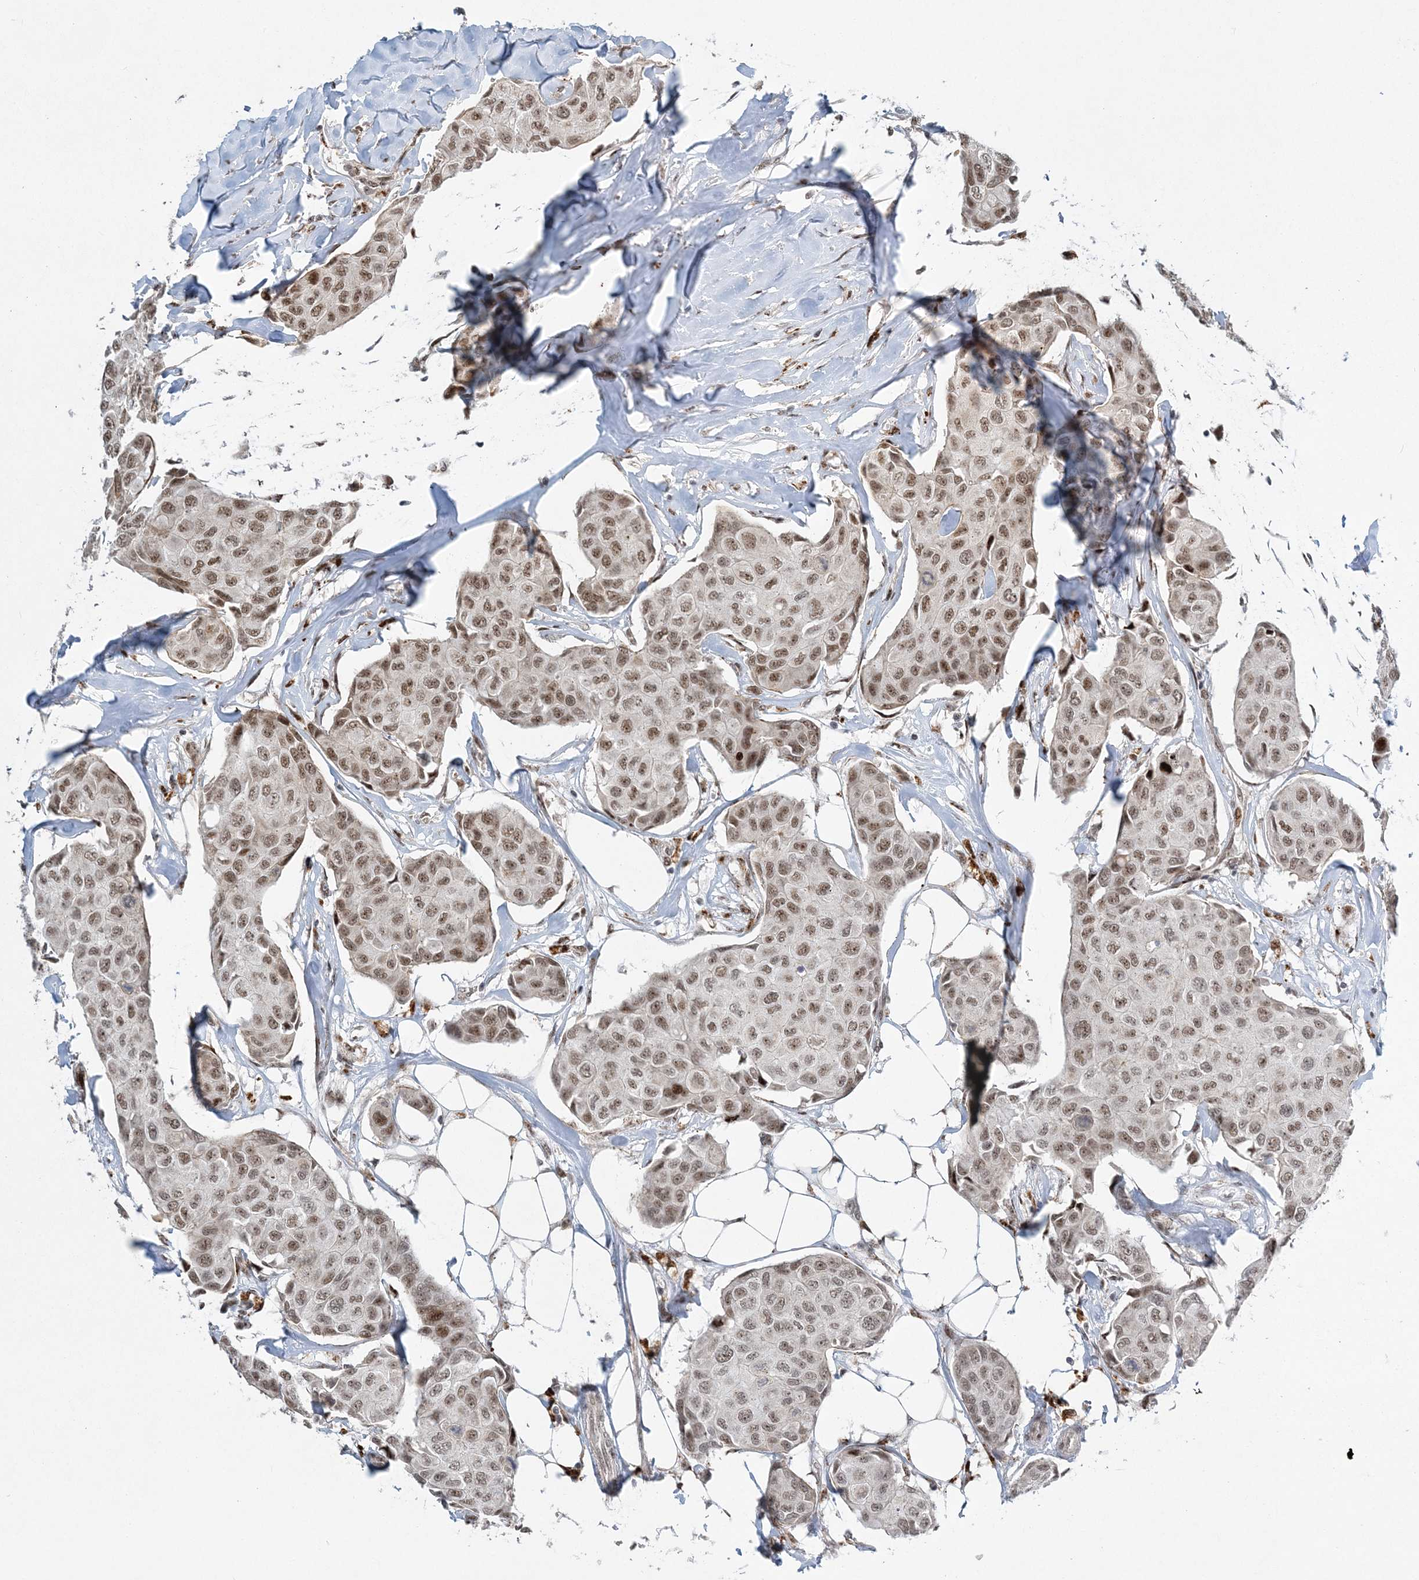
{"staining": {"intensity": "moderate", "quantity": ">75%", "location": "nuclear"}, "tissue": "breast cancer", "cell_type": "Tumor cells", "image_type": "cancer", "snomed": [{"axis": "morphology", "description": "Duct carcinoma"}, {"axis": "topography", "description": "Breast"}], "caption": "IHC histopathology image of neoplastic tissue: breast cancer (invasive ductal carcinoma) stained using immunohistochemistry (IHC) demonstrates medium levels of moderate protein expression localized specifically in the nuclear of tumor cells, appearing as a nuclear brown color.", "gene": "CWC22", "patient": {"sex": "female", "age": 80}}